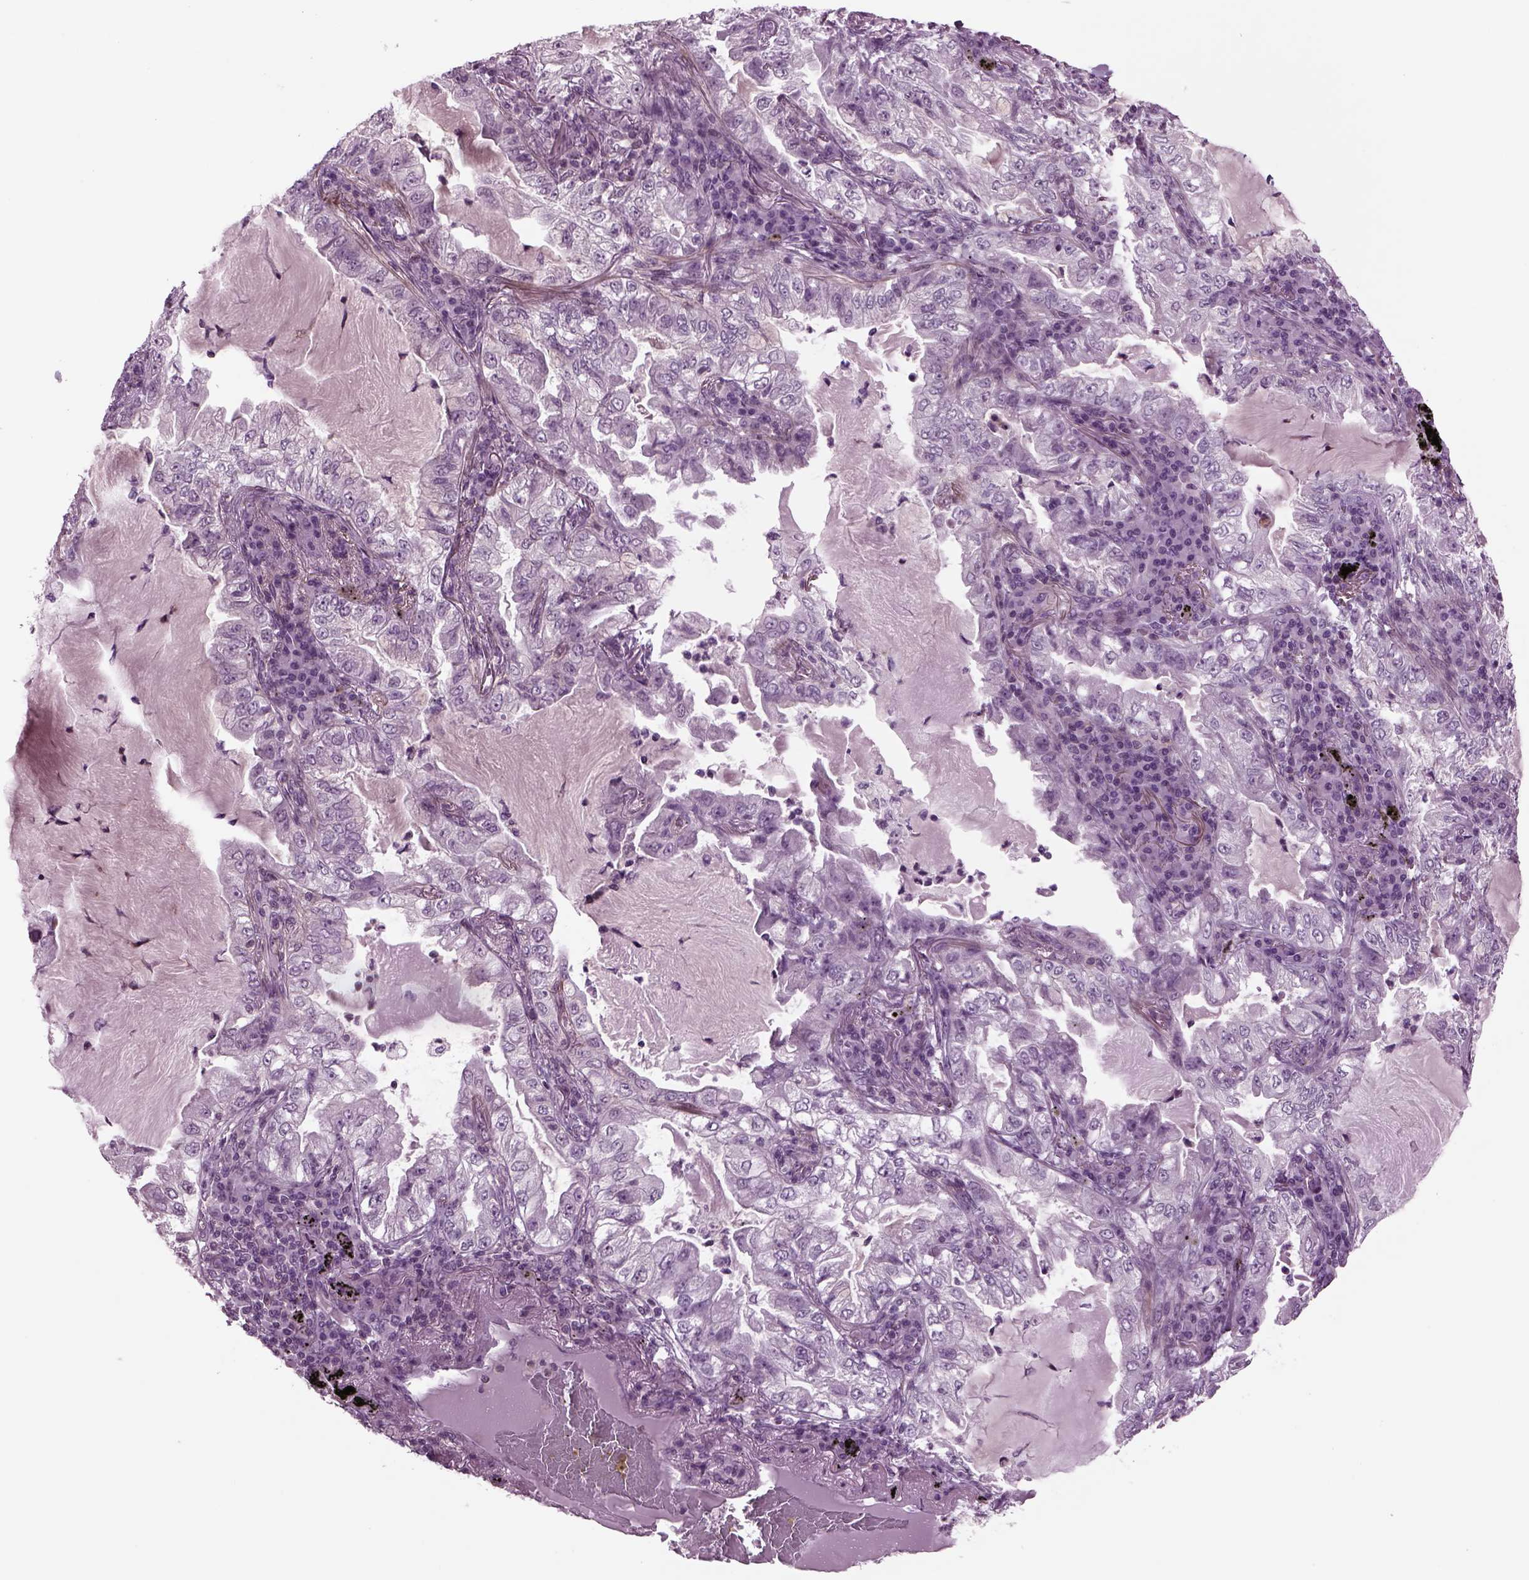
{"staining": {"intensity": "negative", "quantity": "none", "location": "none"}, "tissue": "lung cancer", "cell_type": "Tumor cells", "image_type": "cancer", "snomed": [{"axis": "morphology", "description": "Adenocarcinoma, NOS"}, {"axis": "topography", "description": "Lung"}], "caption": "This is an immunohistochemistry (IHC) micrograph of lung adenocarcinoma. There is no expression in tumor cells.", "gene": "ODF3", "patient": {"sex": "female", "age": 73}}